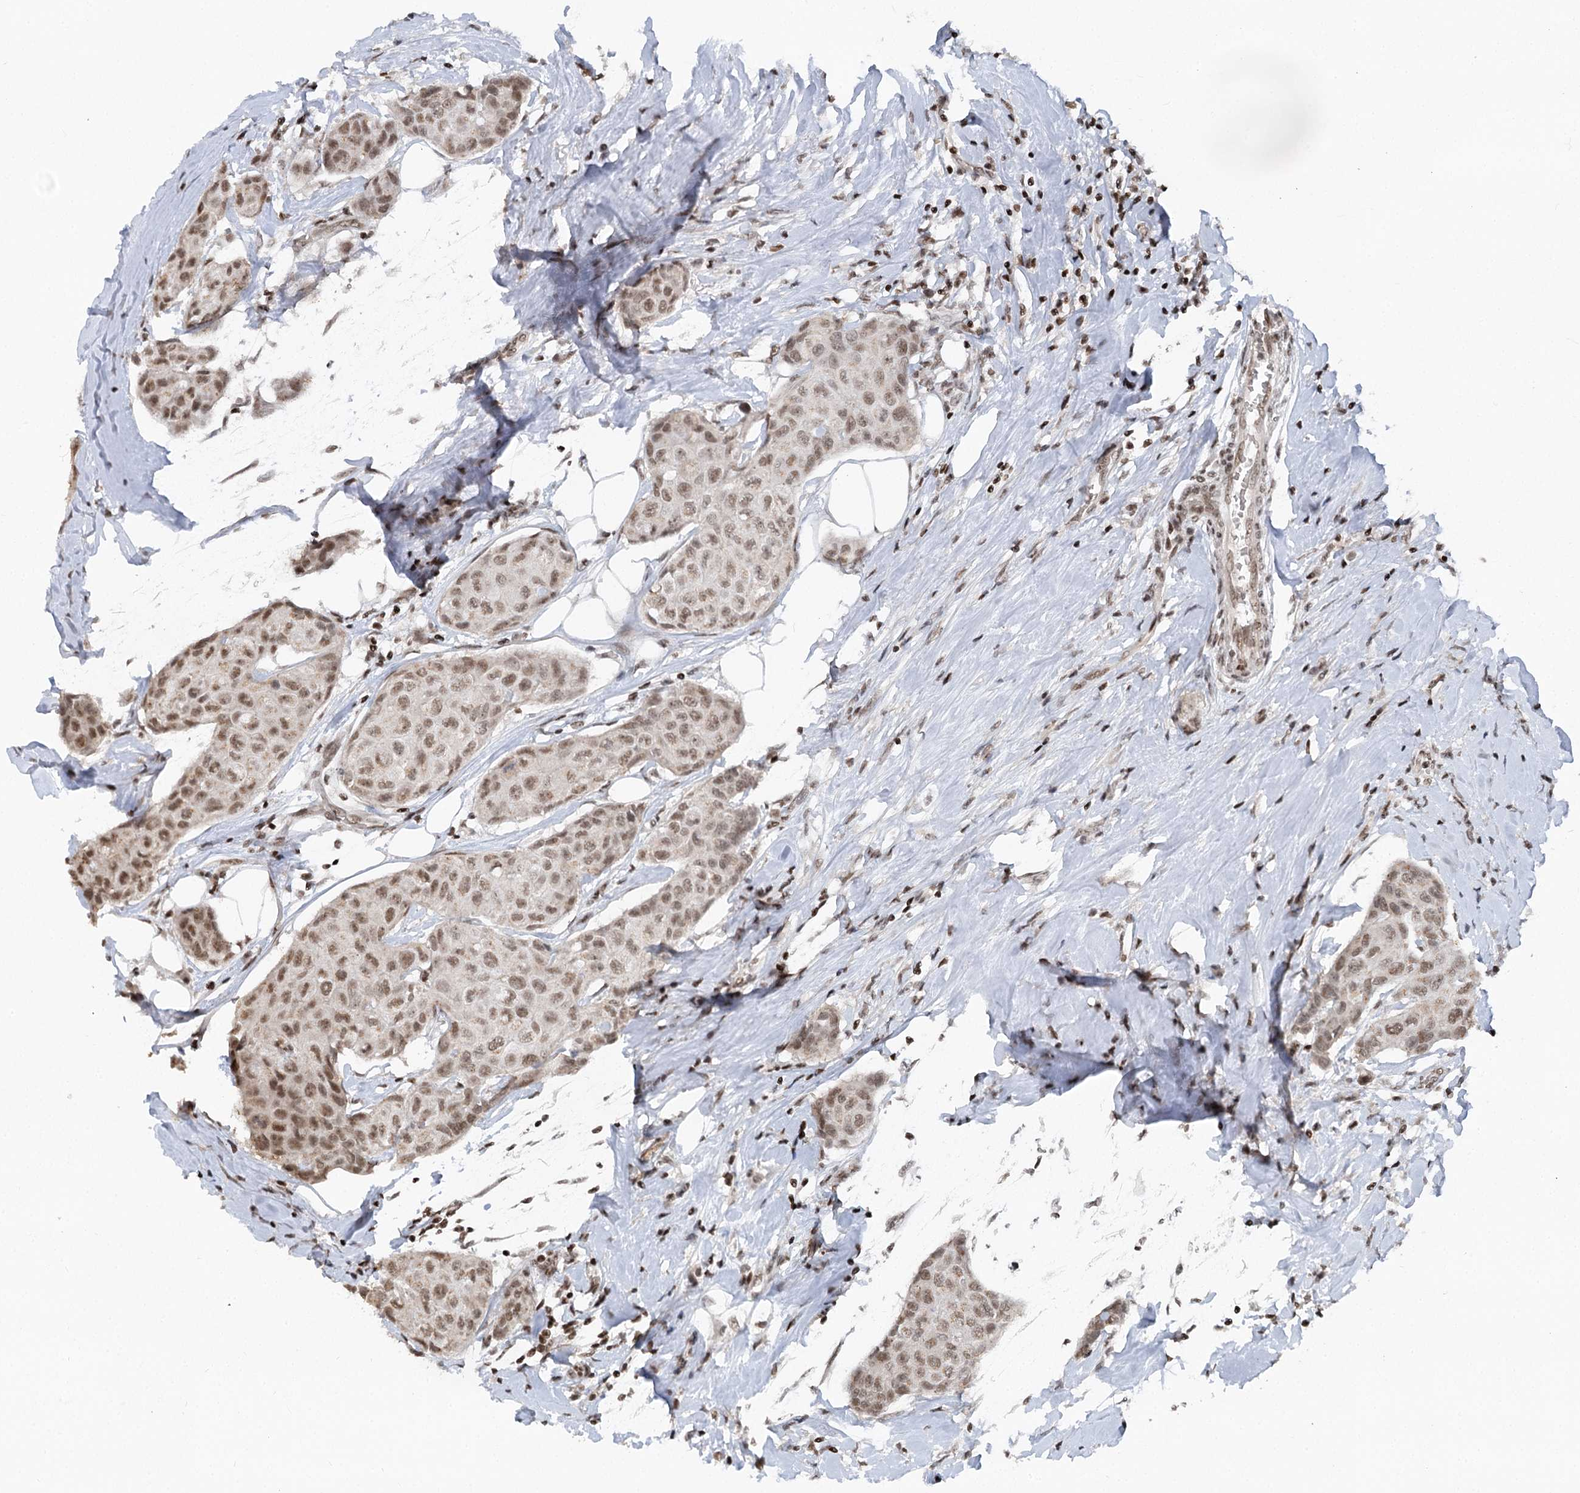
{"staining": {"intensity": "moderate", "quantity": ">75%", "location": "nuclear"}, "tissue": "breast cancer", "cell_type": "Tumor cells", "image_type": "cancer", "snomed": [{"axis": "morphology", "description": "Duct carcinoma"}, {"axis": "topography", "description": "Breast"}], "caption": "Immunohistochemistry (IHC) (DAB (3,3'-diaminobenzidine)) staining of breast invasive ductal carcinoma exhibits moderate nuclear protein expression in approximately >75% of tumor cells. (brown staining indicates protein expression, while blue staining denotes nuclei).", "gene": "CGGBP1", "patient": {"sex": "female", "age": 80}}